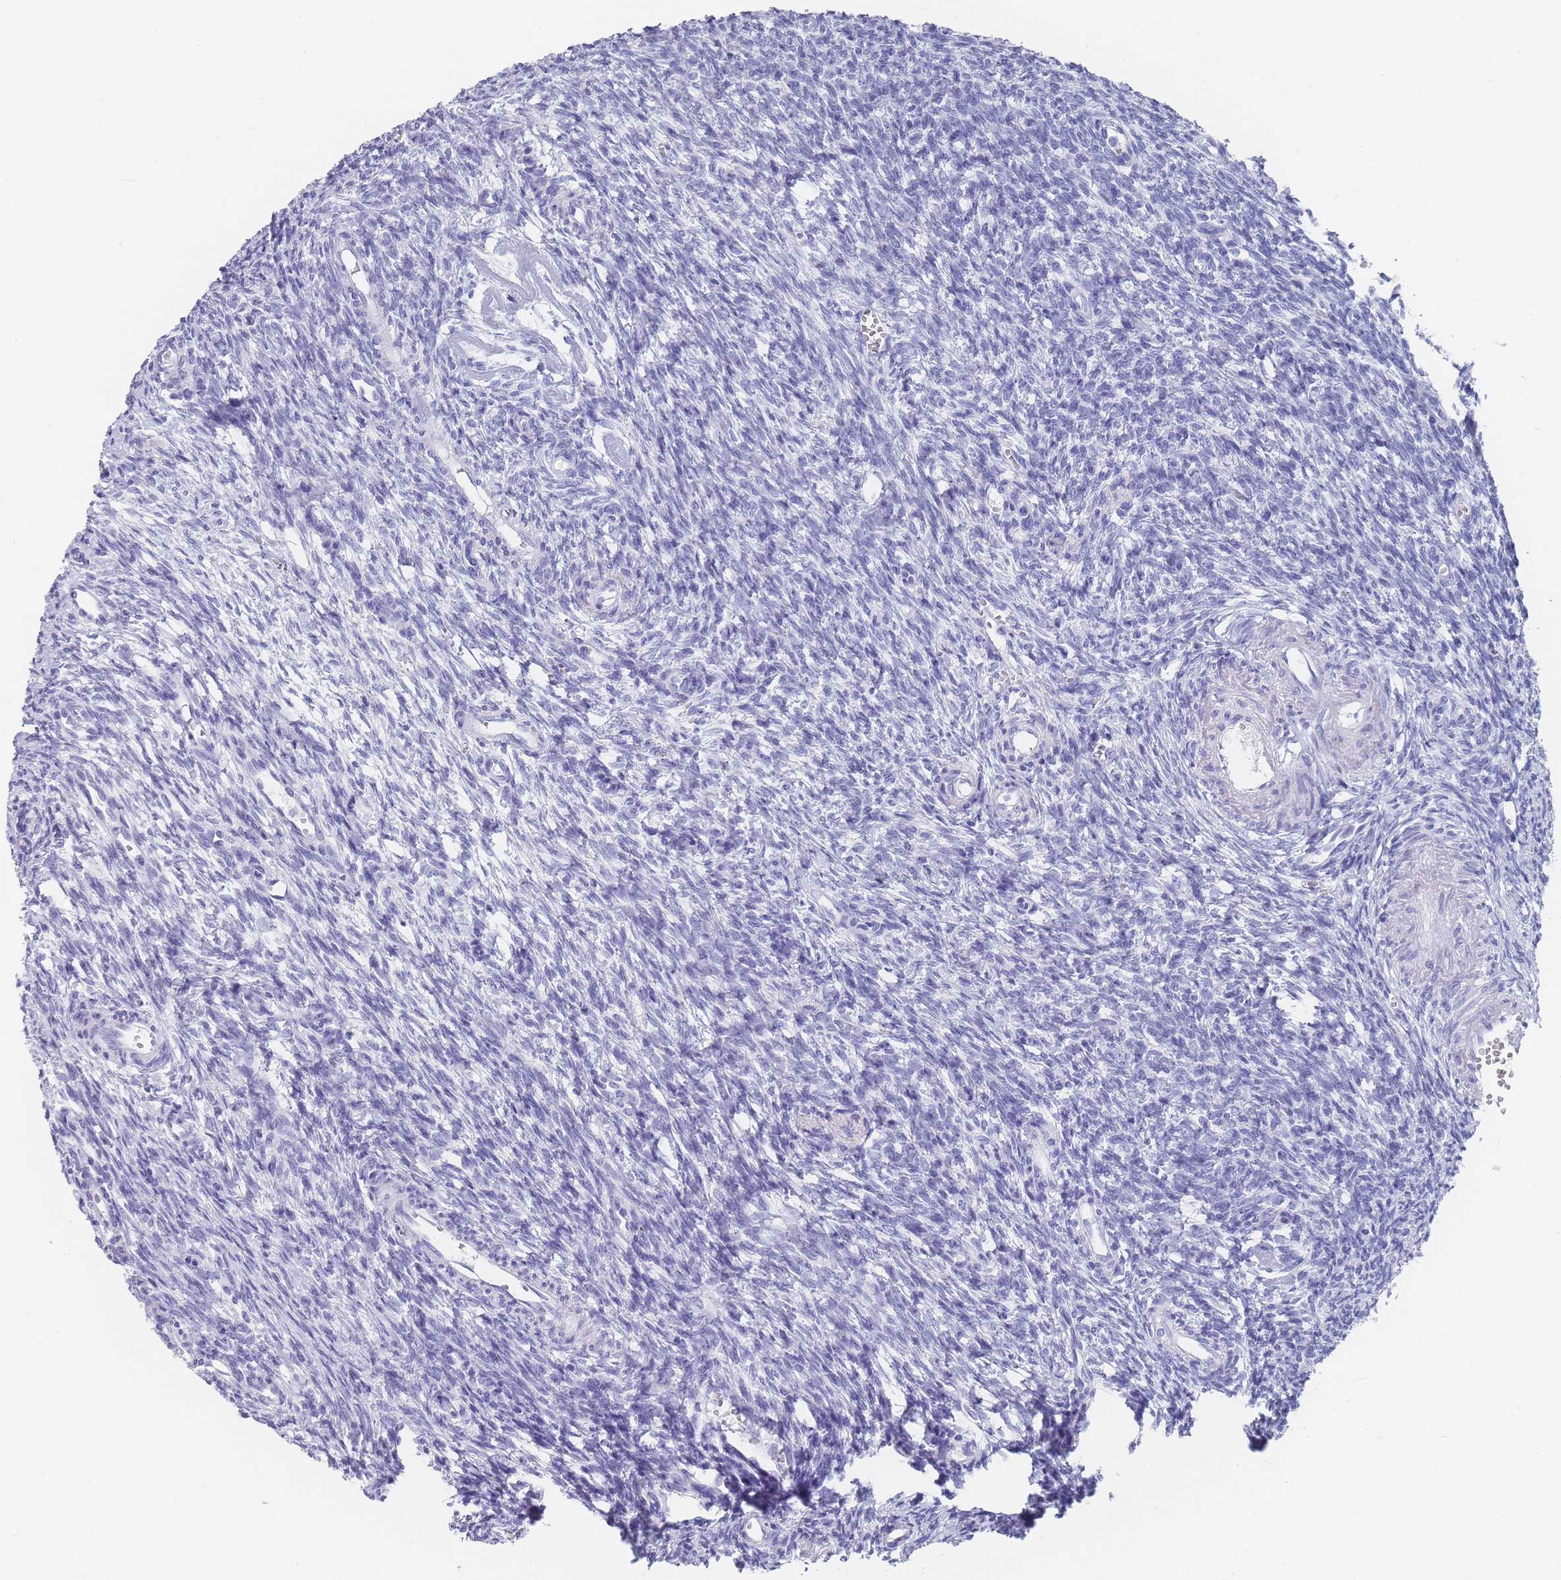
{"staining": {"intensity": "negative", "quantity": "none", "location": "none"}, "tissue": "ovary", "cell_type": "Follicle cells", "image_type": "normal", "snomed": [{"axis": "morphology", "description": "Normal tissue, NOS"}, {"axis": "topography", "description": "Ovary"}], "caption": "The micrograph reveals no staining of follicle cells in normal ovary. (Immunohistochemistry (ihc), brightfield microscopy, high magnification).", "gene": "RAB2B", "patient": {"sex": "female", "age": 39}}